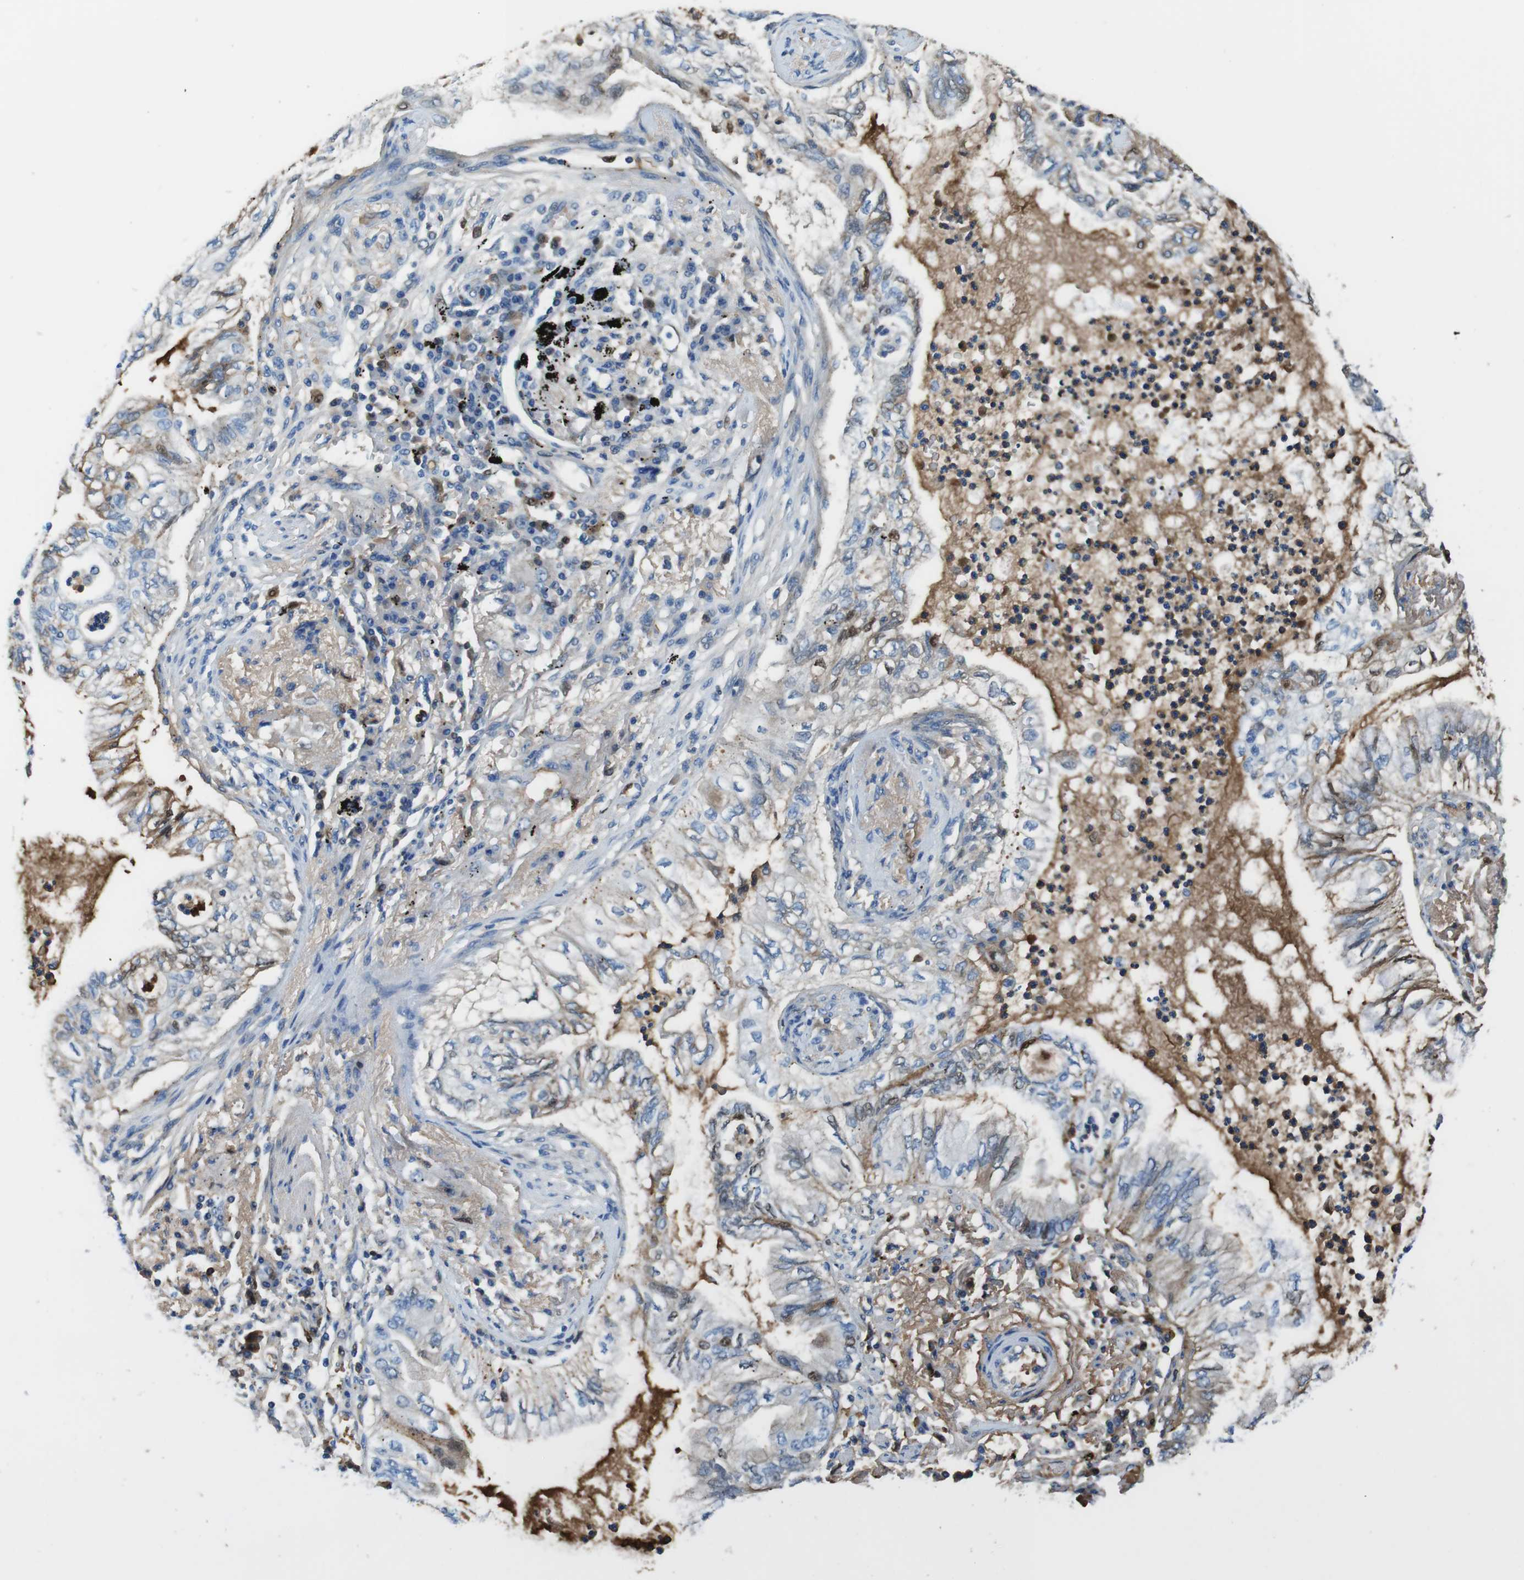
{"staining": {"intensity": "weak", "quantity": "<25%", "location": "cytoplasmic/membranous"}, "tissue": "lung cancer", "cell_type": "Tumor cells", "image_type": "cancer", "snomed": [{"axis": "morphology", "description": "Normal tissue, NOS"}, {"axis": "morphology", "description": "Adenocarcinoma, NOS"}, {"axis": "topography", "description": "Bronchus"}, {"axis": "topography", "description": "Lung"}], "caption": "IHC image of human lung cancer (adenocarcinoma) stained for a protein (brown), which shows no staining in tumor cells.", "gene": "TMPRSS15", "patient": {"sex": "female", "age": 70}}